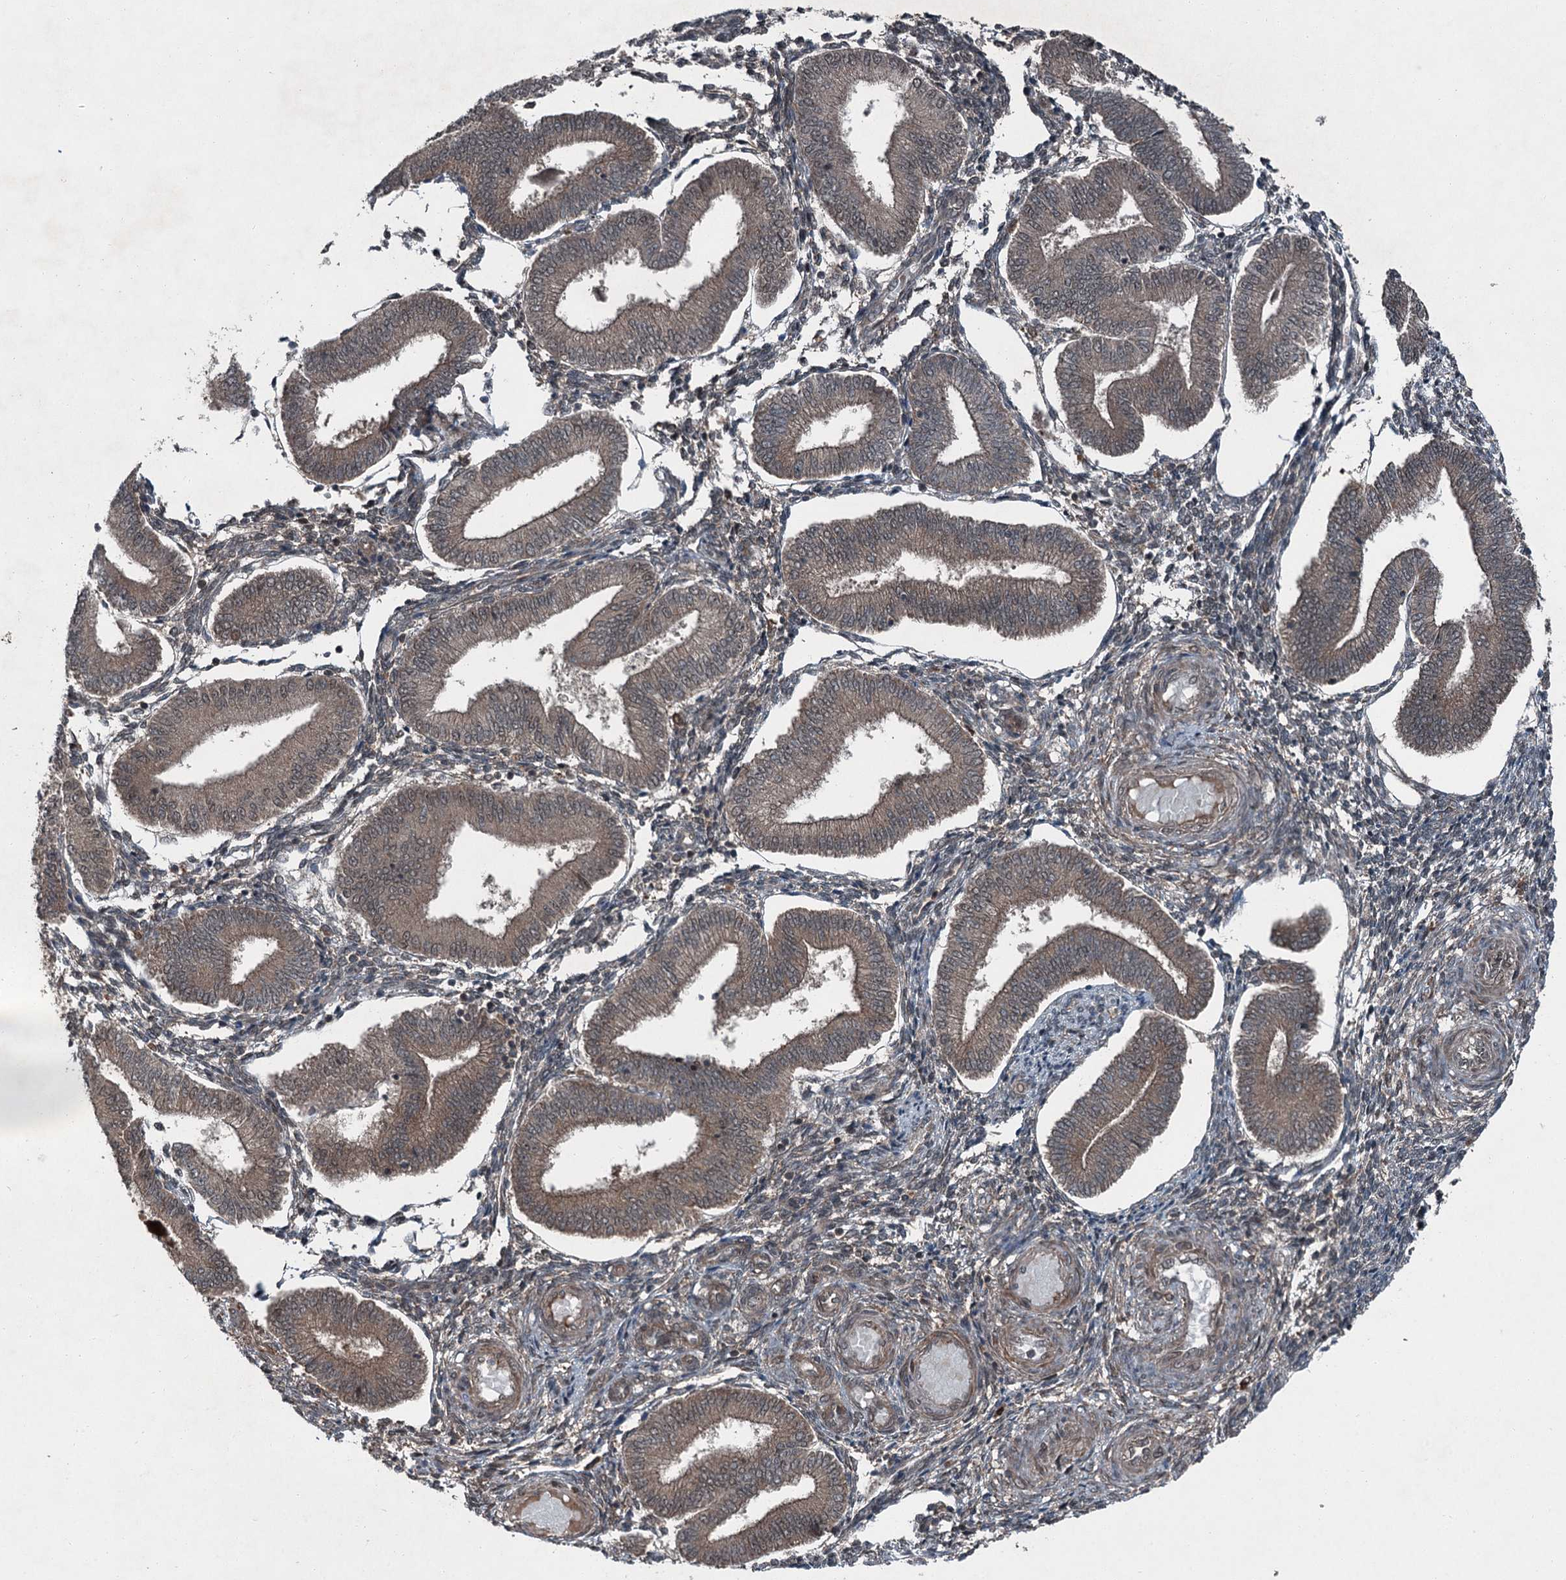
{"staining": {"intensity": "weak", "quantity": "25%-75%", "location": "cytoplasmic/membranous"}, "tissue": "endometrium", "cell_type": "Cells in endometrial stroma", "image_type": "normal", "snomed": [{"axis": "morphology", "description": "Normal tissue, NOS"}, {"axis": "topography", "description": "Endometrium"}], "caption": "This micrograph reveals benign endometrium stained with IHC to label a protein in brown. The cytoplasmic/membranous of cells in endometrial stroma show weak positivity for the protein. Nuclei are counter-stained blue.", "gene": "BORCS7", "patient": {"sex": "female", "age": 39}}